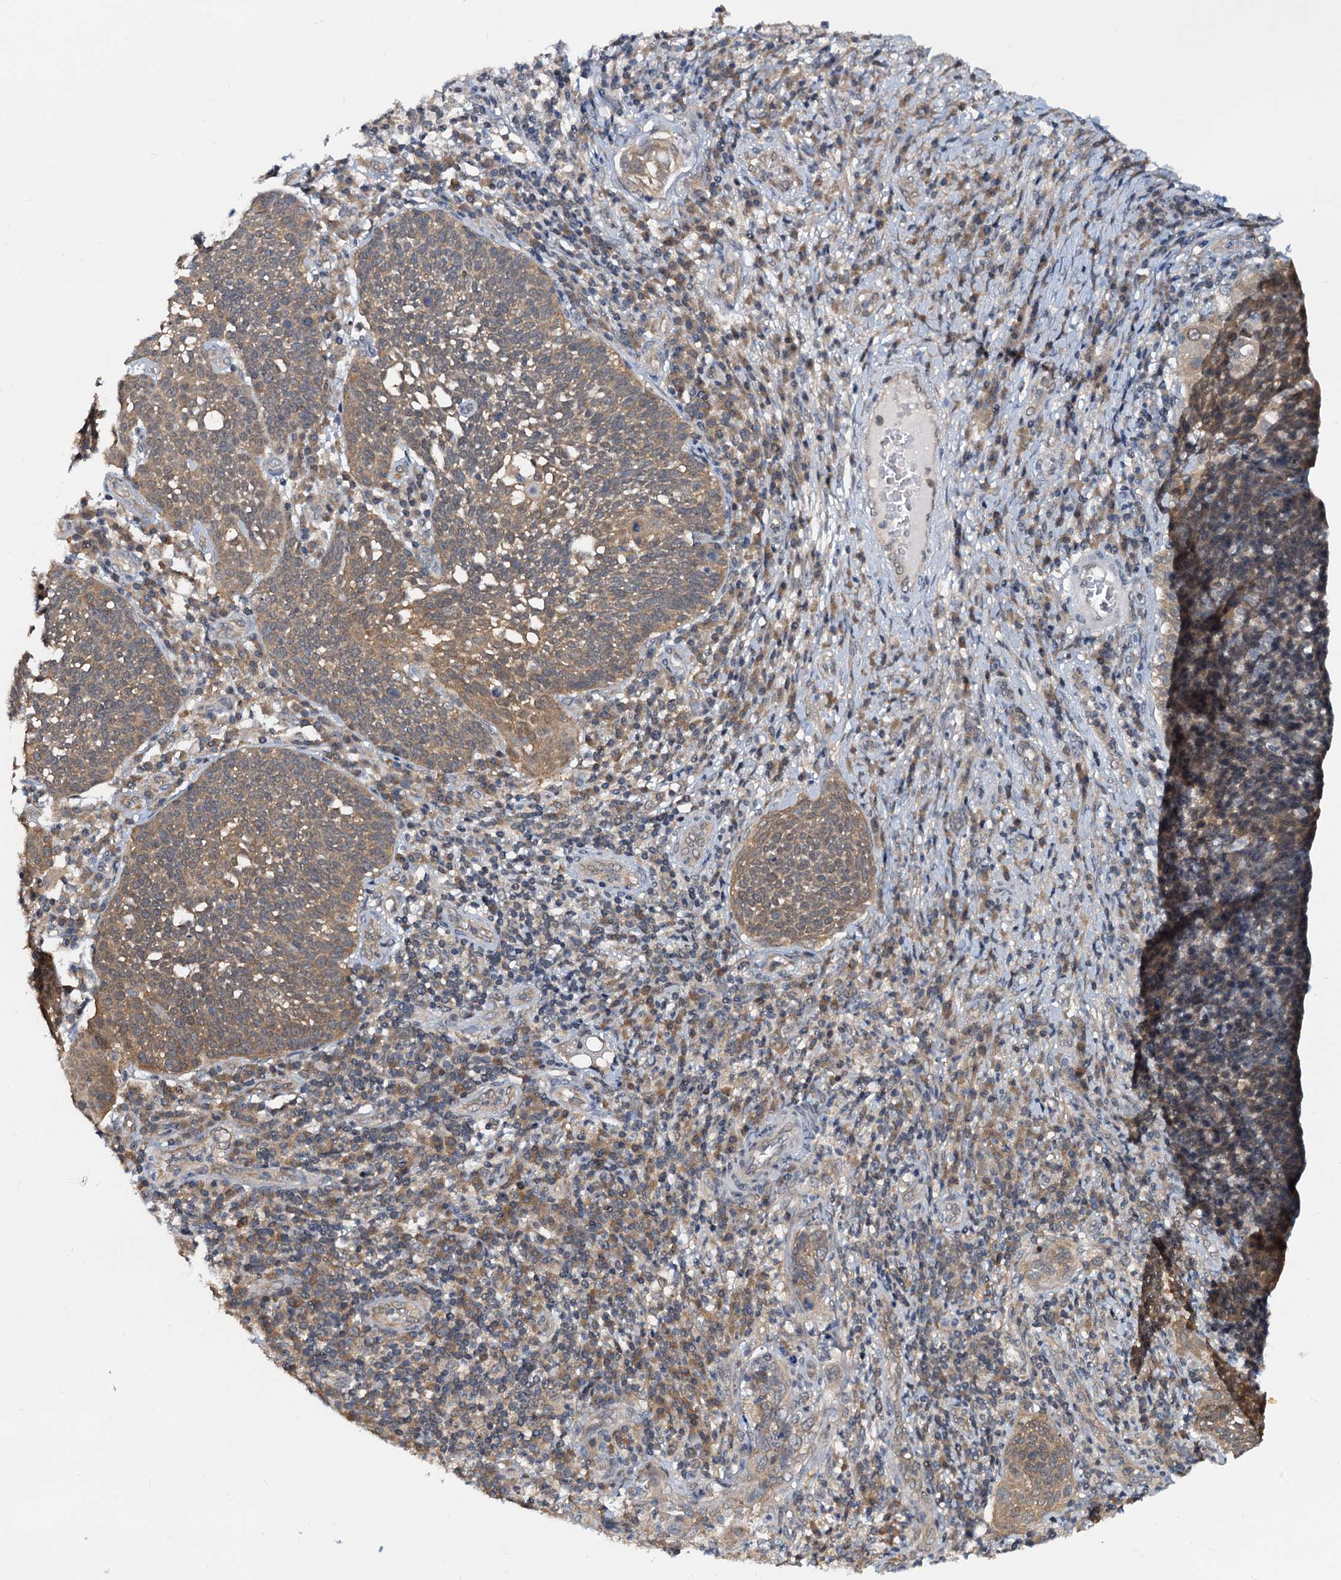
{"staining": {"intensity": "moderate", "quantity": ">75%", "location": "cytoplasmic/membranous"}, "tissue": "cervical cancer", "cell_type": "Tumor cells", "image_type": "cancer", "snomed": [{"axis": "morphology", "description": "Squamous cell carcinoma, NOS"}, {"axis": "topography", "description": "Cervix"}], "caption": "Cervical cancer (squamous cell carcinoma) stained with a protein marker displays moderate staining in tumor cells.", "gene": "PTGES3", "patient": {"sex": "female", "age": 34}}